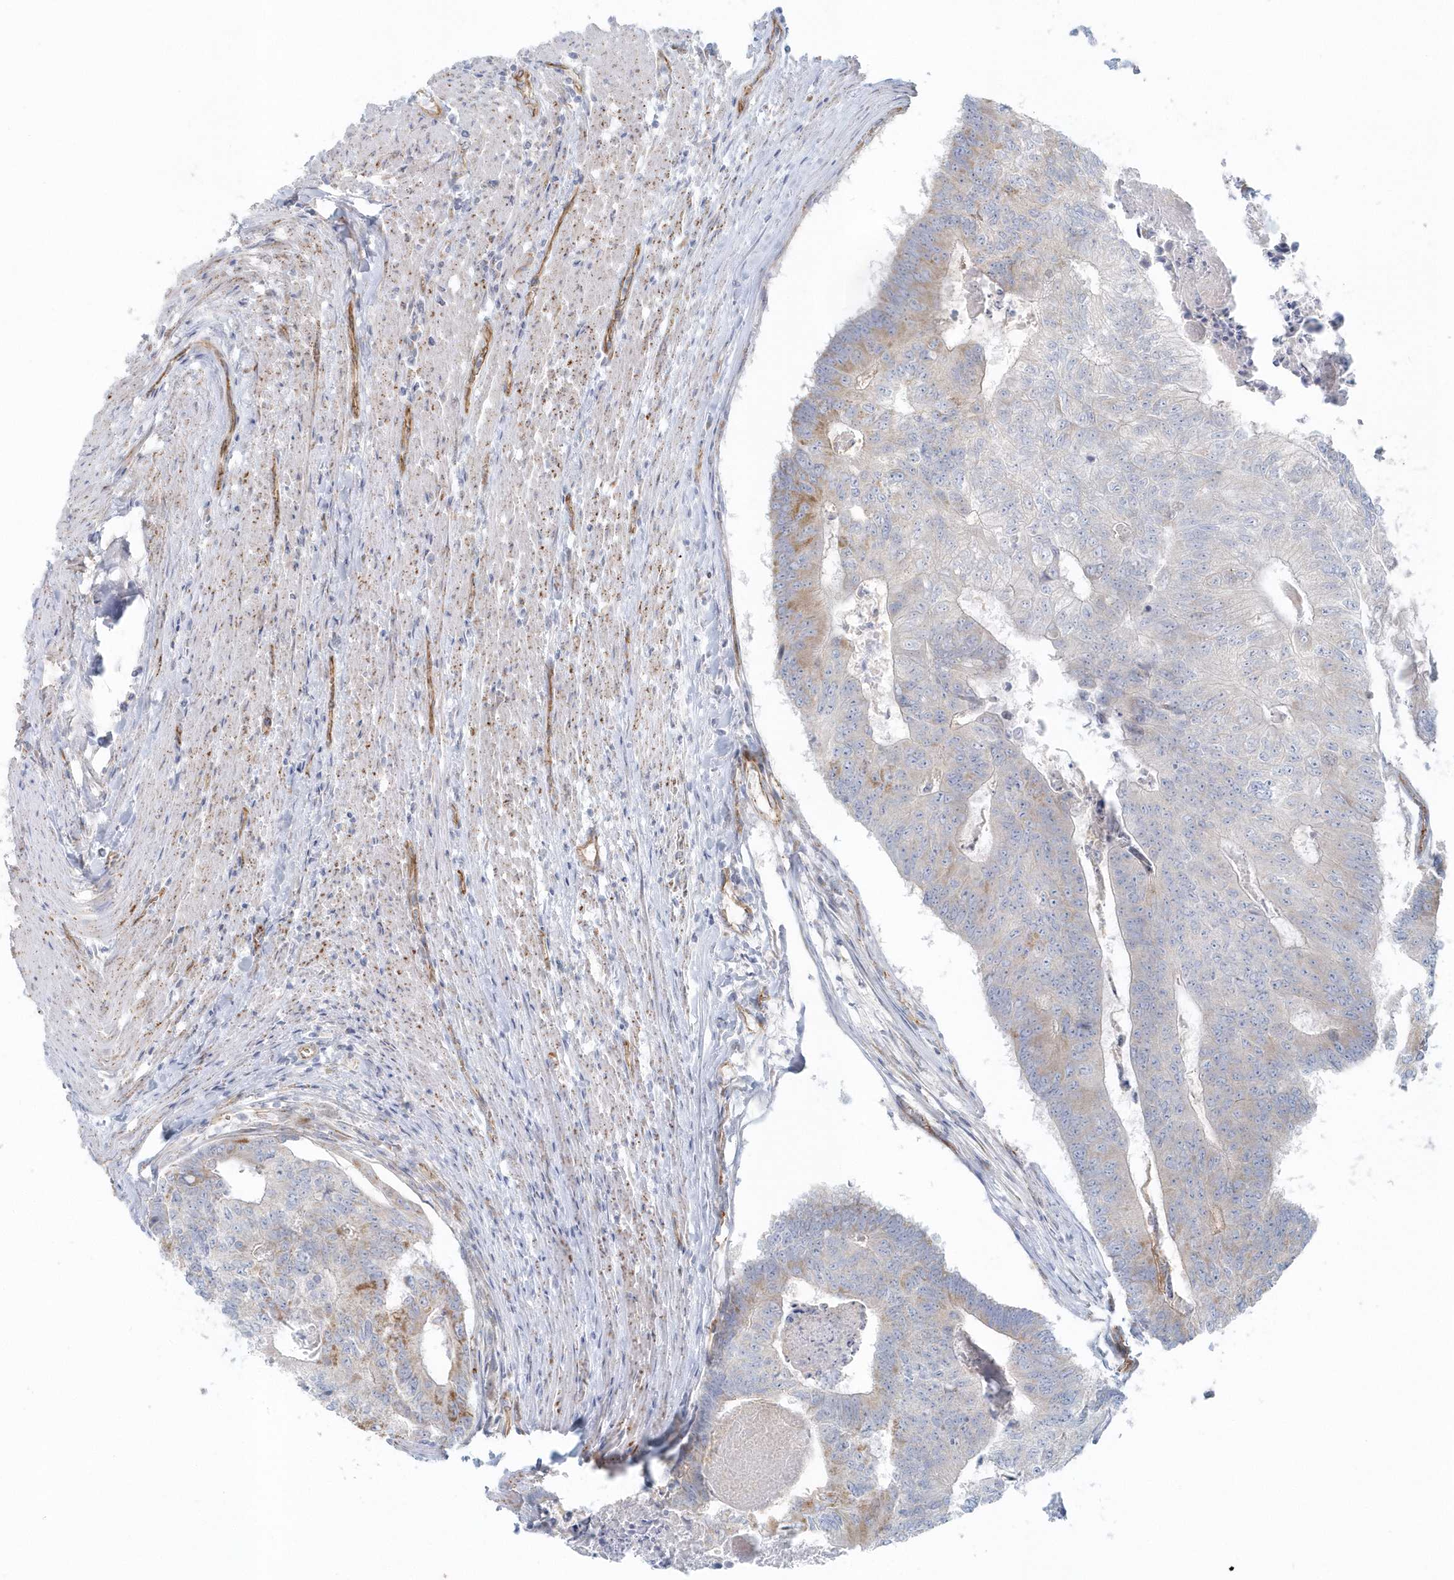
{"staining": {"intensity": "weak", "quantity": "<25%", "location": "cytoplasmic/membranous"}, "tissue": "colorectal cancer", "cell_type": "Tumor cells", "image_type": "cancer", "snomed": [{"axis": "morphology", "description": "Adenocarcinoma, NOS"}, {"axis": "topography", "description": "Colon"}], "caption": "DAB immunohistochemical staining of adenocarcinoma (colorectal) shows no significant staining in tumor cells.", "gene": "GPR152", "patient": {"sex": "female", "age": 67}}